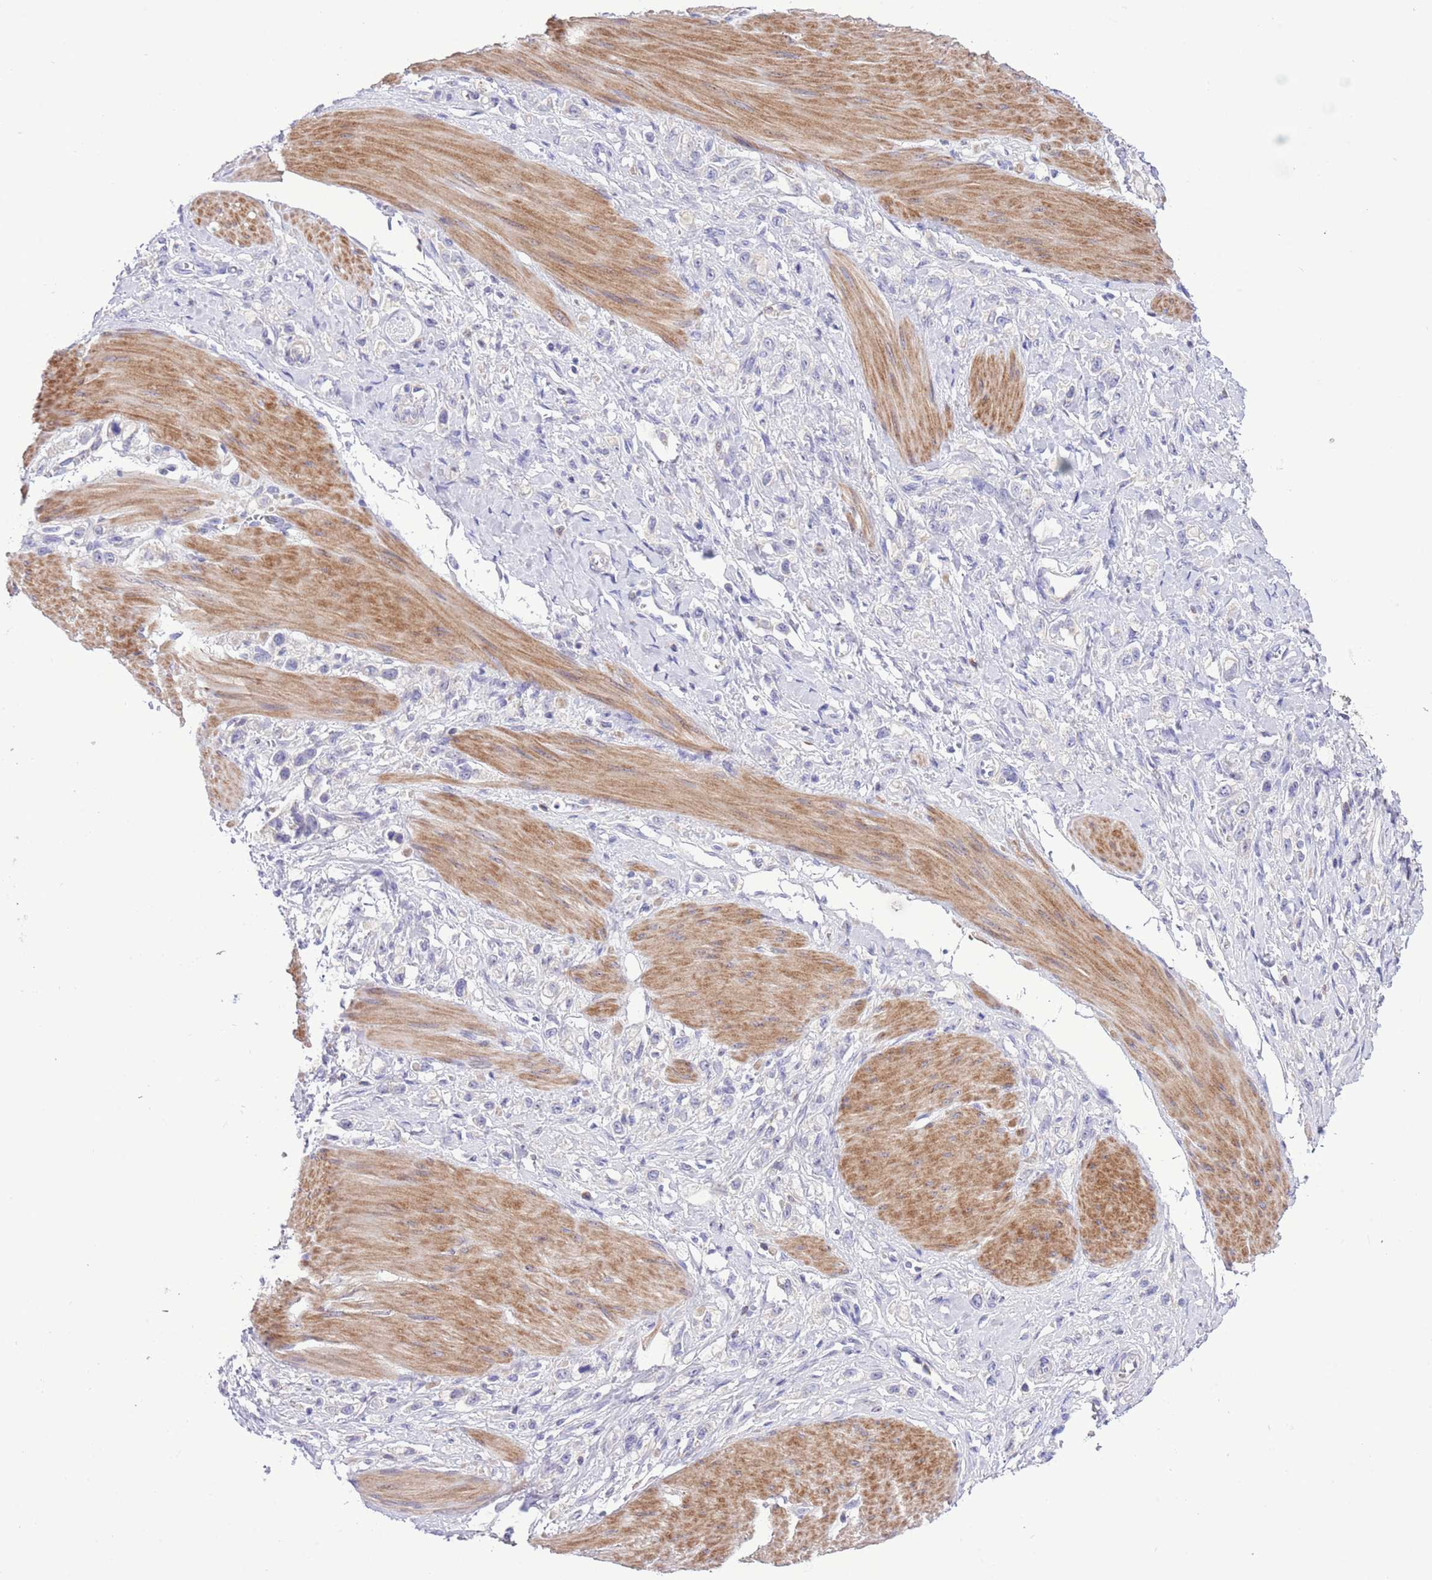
{"staining": {"intensity": "negative", "quantity": "none", "location": "none"}, "tissue": "stomach cancer", "cell_type": "Tumor cells", "image_type": "cancer", "snomed": [{"axis": "morphology", "description": "Adenocarcinoma, NOS"}, {"axis": "topography", "description": "Stomach"}], "caption": "Tumor cells show no significant staining in adenocarcinoma (stomach).", "gene": "PRR32", "patient": {"sex": "female", "age": 65}}